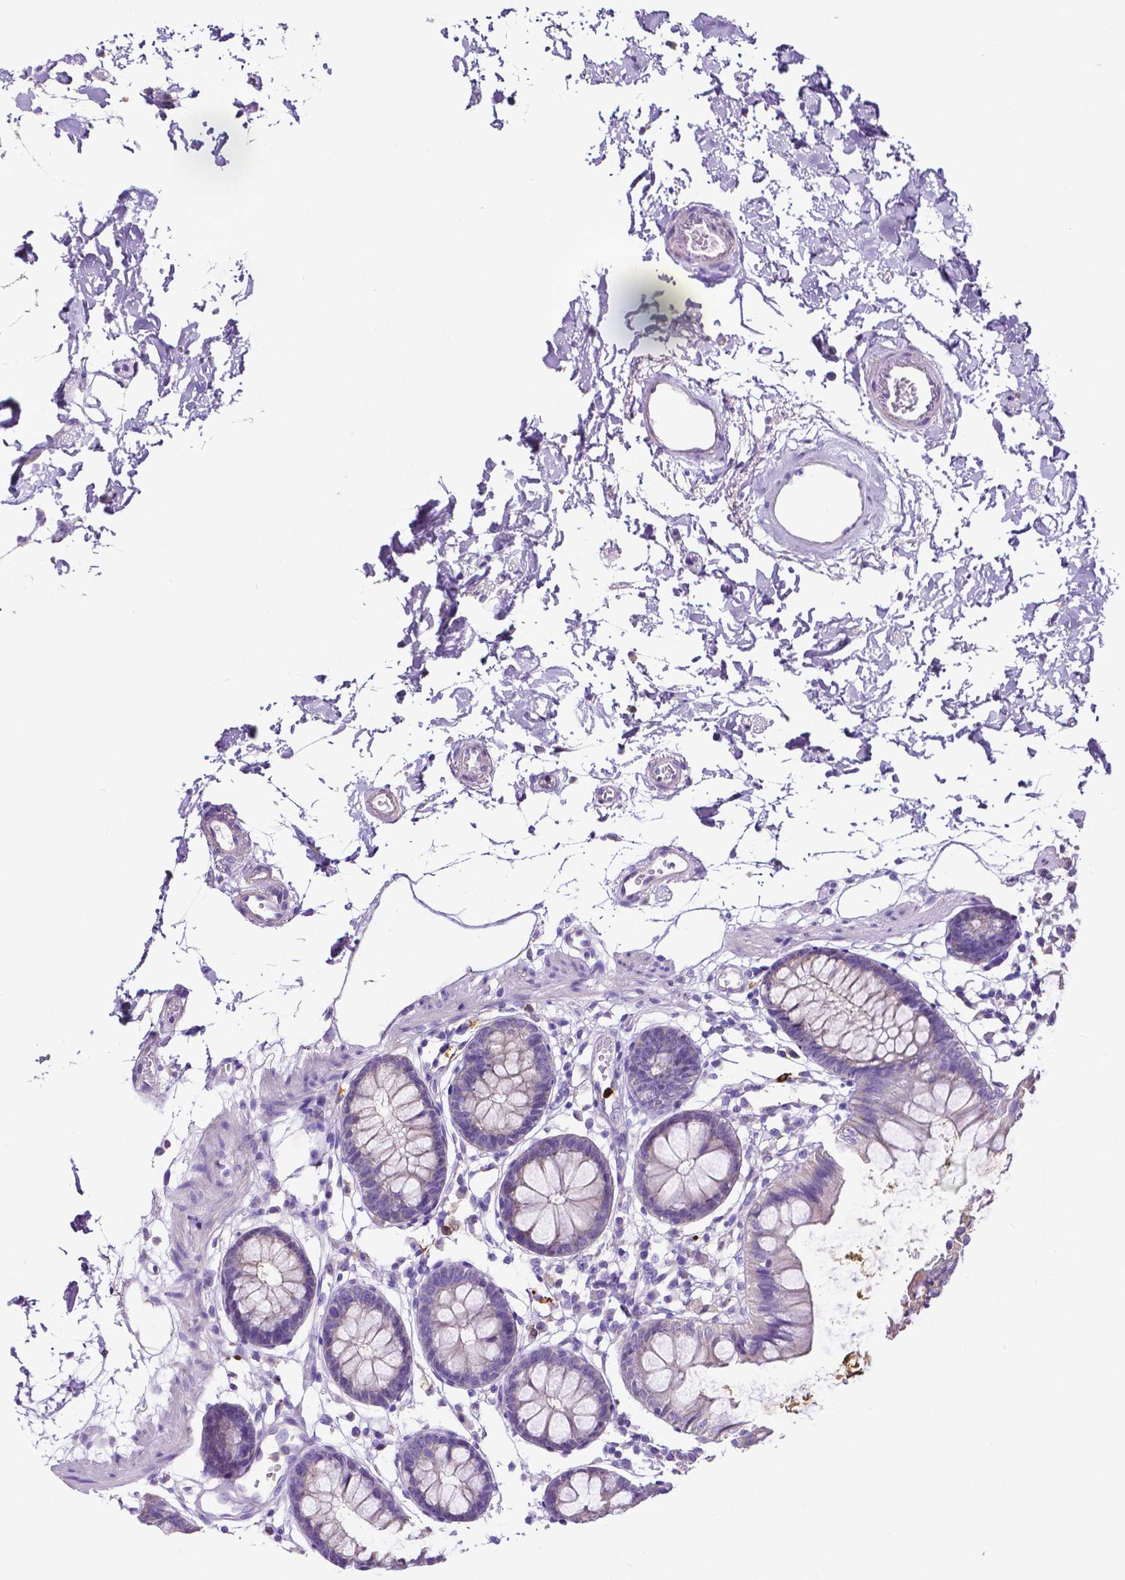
{"staining": {"intensity": "negative", "quantity": "none", "location": "none"}, "tissue": "colon", "cell_type": "Endothelial cells", "image_type": "normal", "snomed": [{"axis": "morphology", "description": "Normal tissue, NOS"}, {"axis": "topography", "description": "Colon"}], "caption": "Immunohistochemistry of unremarkable human colon exhibits no expression in endothelial cells.", "gene": "MMP9", "patient": {"sex": "female", "age": 84}}